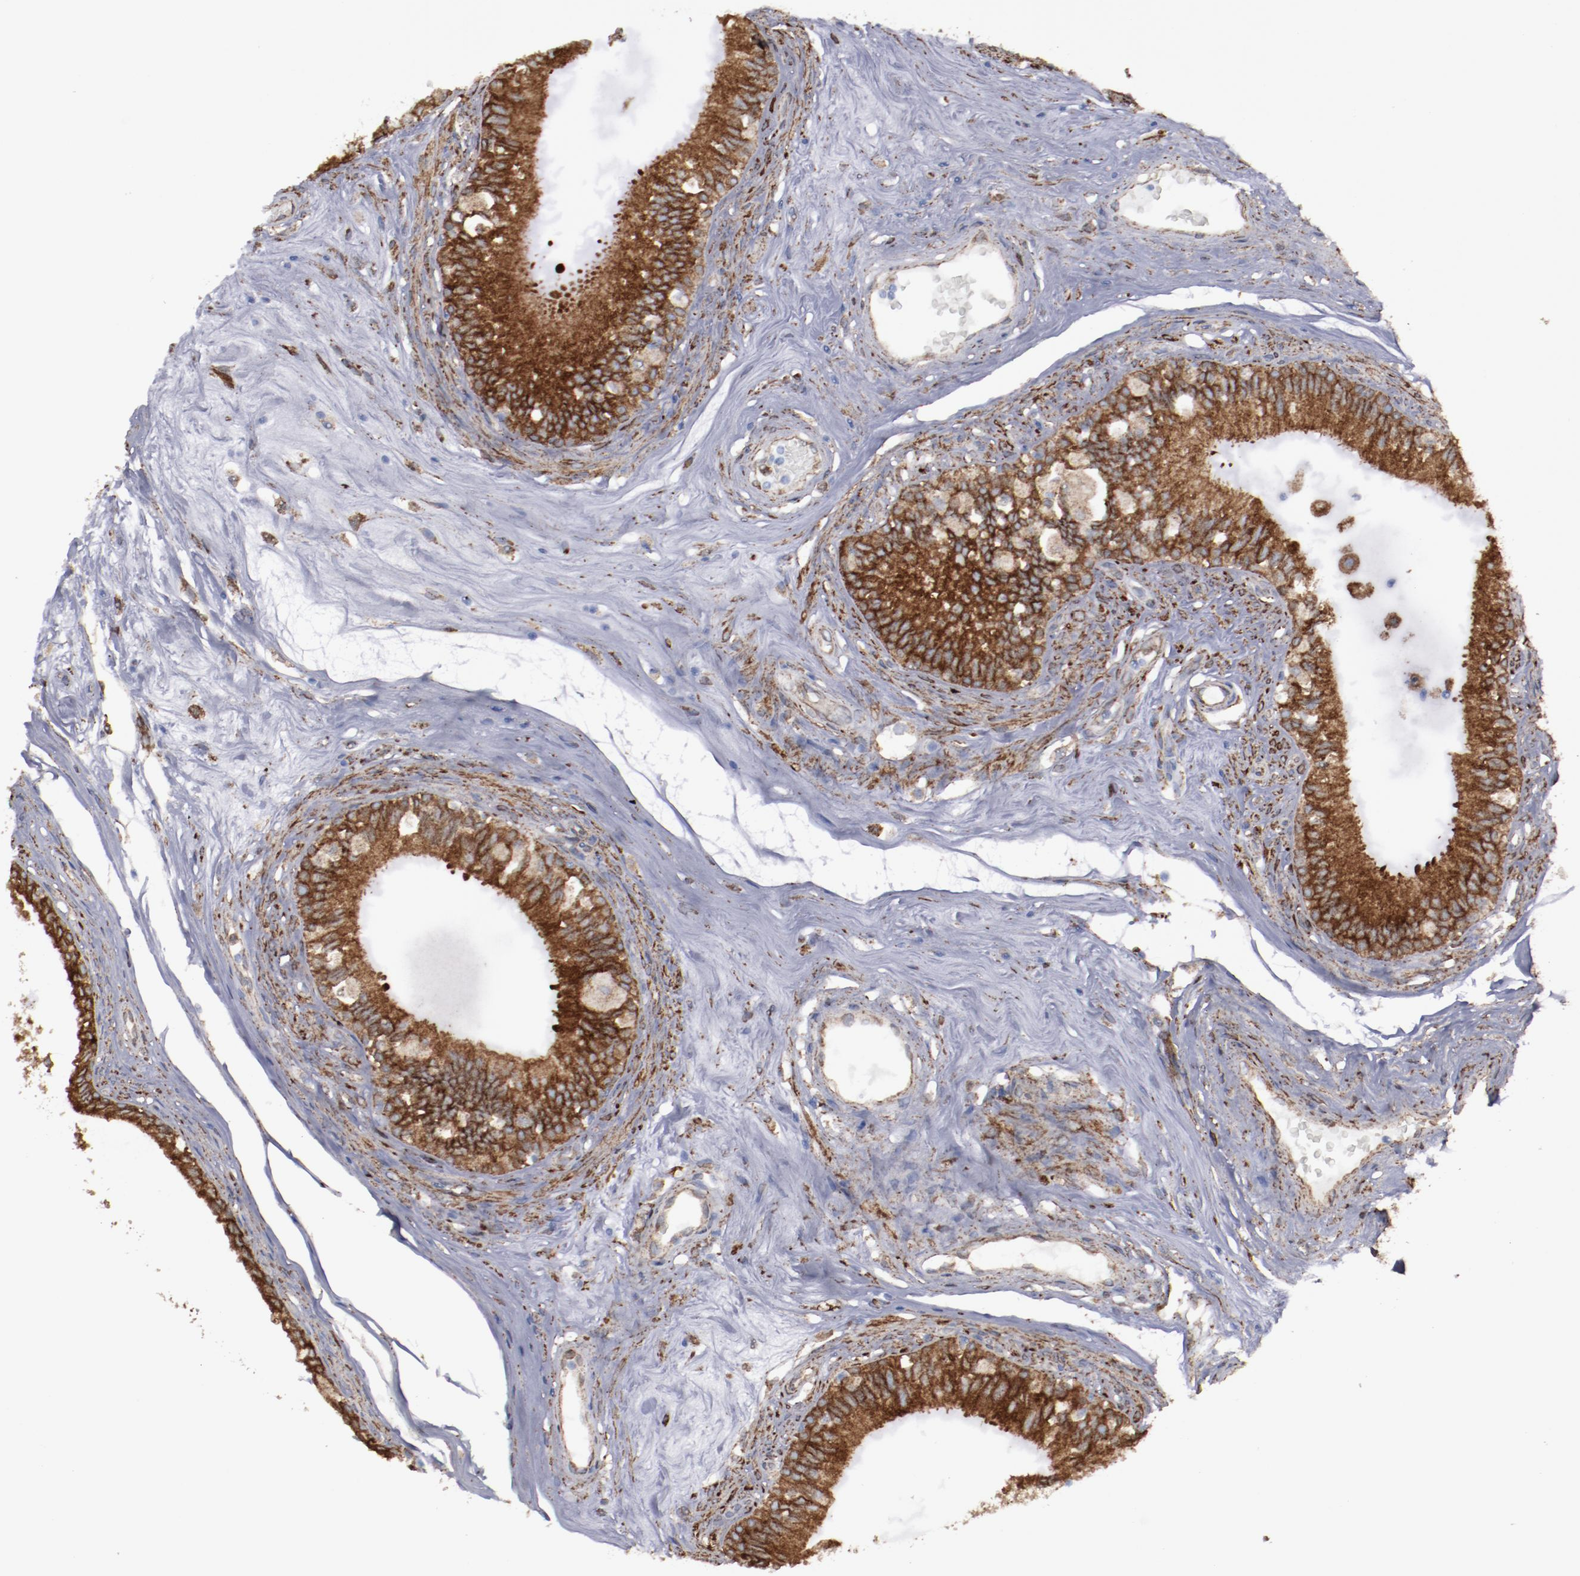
{"staining": {"intensity": "strong", "quantity": ">75%", "location": "cytoplasmic/membranous"}, "tissue": "epididymis", "cell_type": "Glandular cells", "image_type": "normal", "snomed": [{"axis": "morphology", "description": "Normal tissue, NOS"}, {"axis": "morphology", "description": "Inflammation, NOS"}, {"axis": "topography", "description": "Epididymis"}], "caption": "Normal epididymis demonstrates strong cytoplasmic/membranous positivity in approximately >75% of glandular cells, visualized by immunohistochemistry. (DAB (3,3'-diaminobenzidine) IHC with brightfield microscopy, high magnification).", "gene": "ERLIN2", "patient": {"sex": "male", "age": 84}}